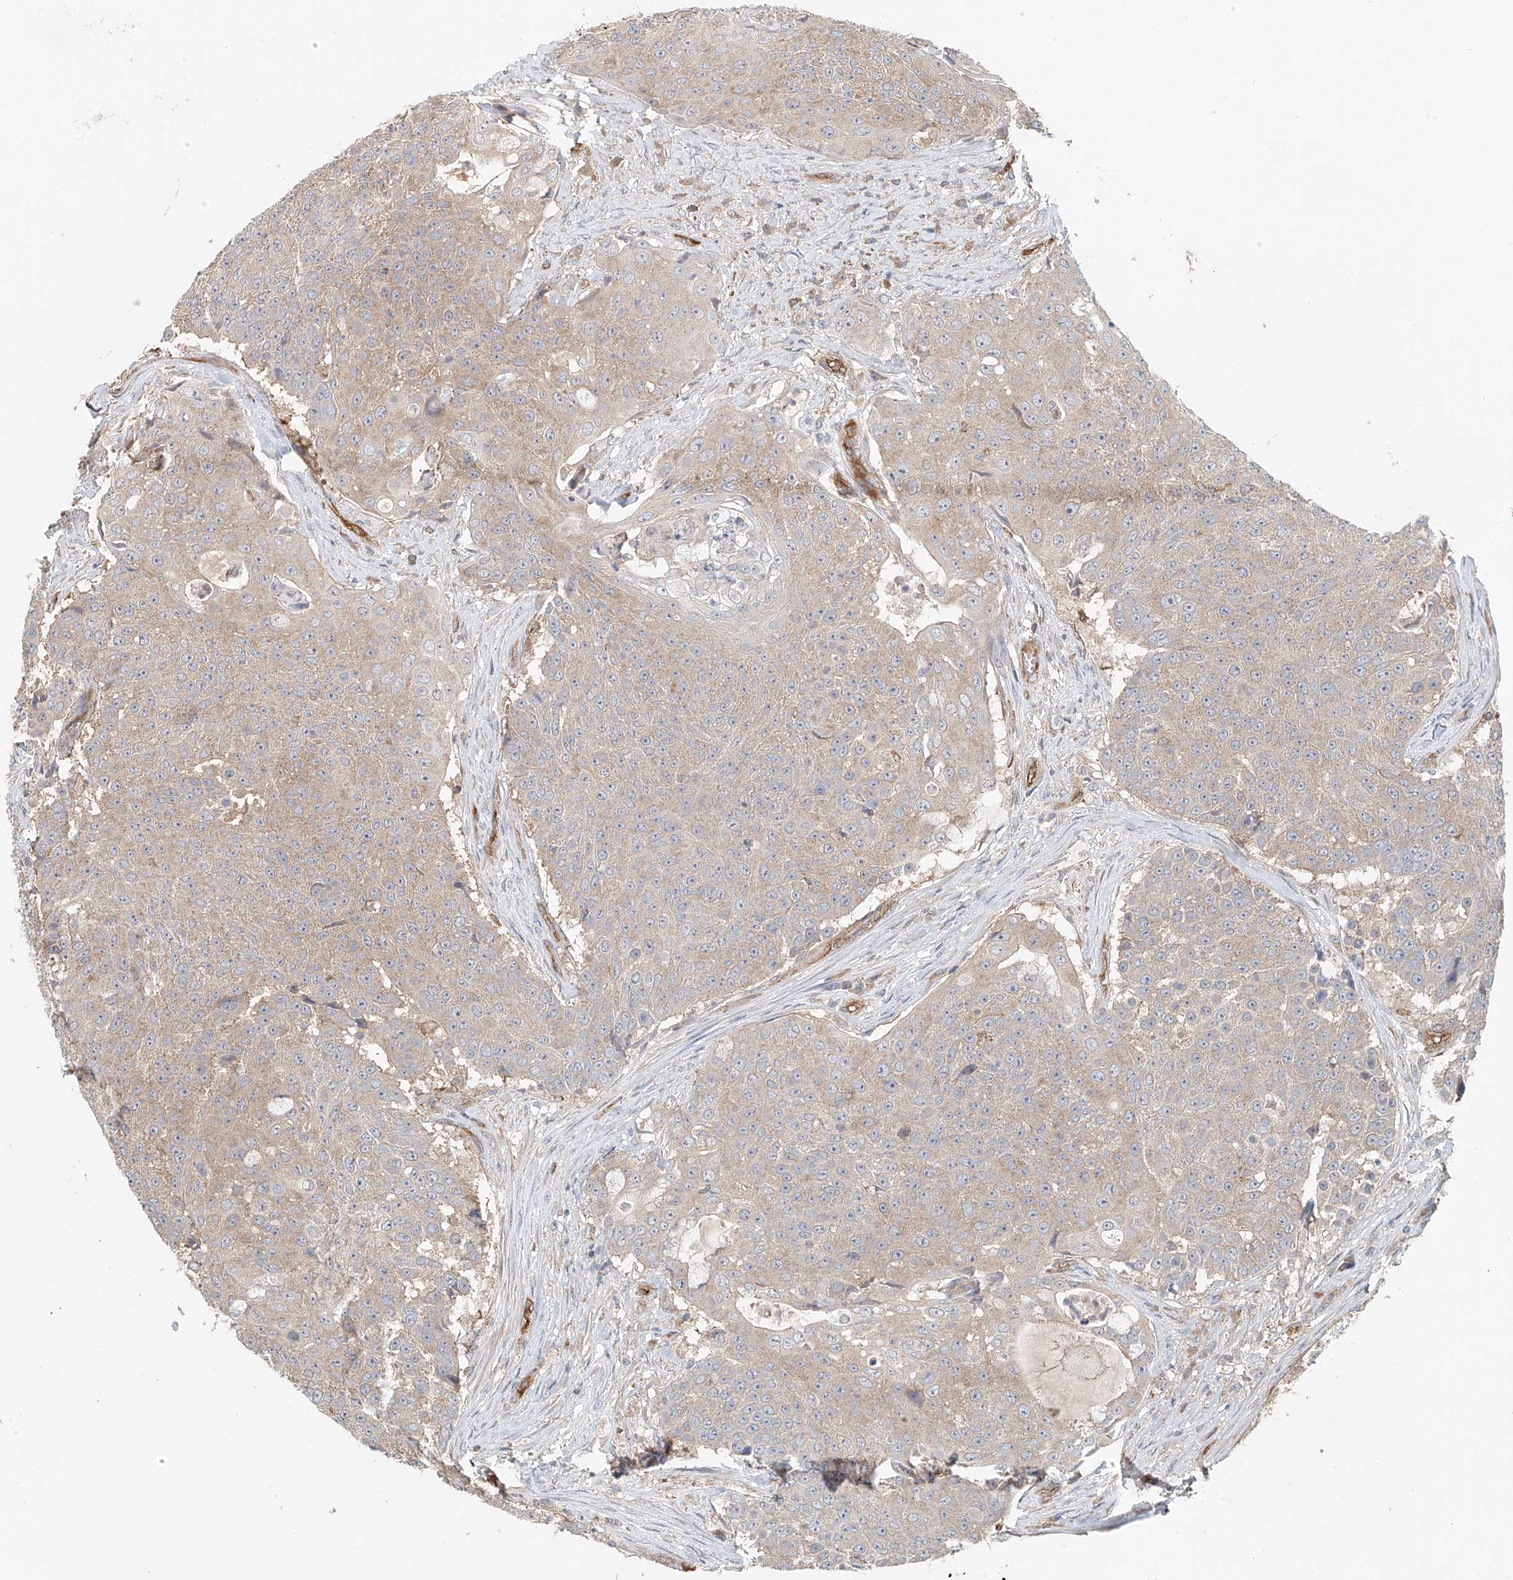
{"staining": {"intensity": "weak", "quantity": ">75%", "location": "cytoplasmic/membranous"}, "tissue": "urothelial cancer", "cell_type": "Tumor cells", "image_type": "cancer", "snomed": [{"axis": "morphology", "description": "Urothelial carcinoma, High grade"}, {"axis": "topography", "description": "Urinary bladder"}], "caption": "An immunohistochemistry (IHC) histopathology image of neoplastic tissue is shown. Protein staining in brown highlights weak cytoplasmic/membranous positivity in high-grade urothelial carcinoma within tumor cells. The staining was performed using DAB (3,3'-diaminobenzidine), with brown indicating positive protein expression. Nuclei are stained blue with hematoxylin.", "gene": "FRYL", "patient": {"sex": "female", "age": 63}}